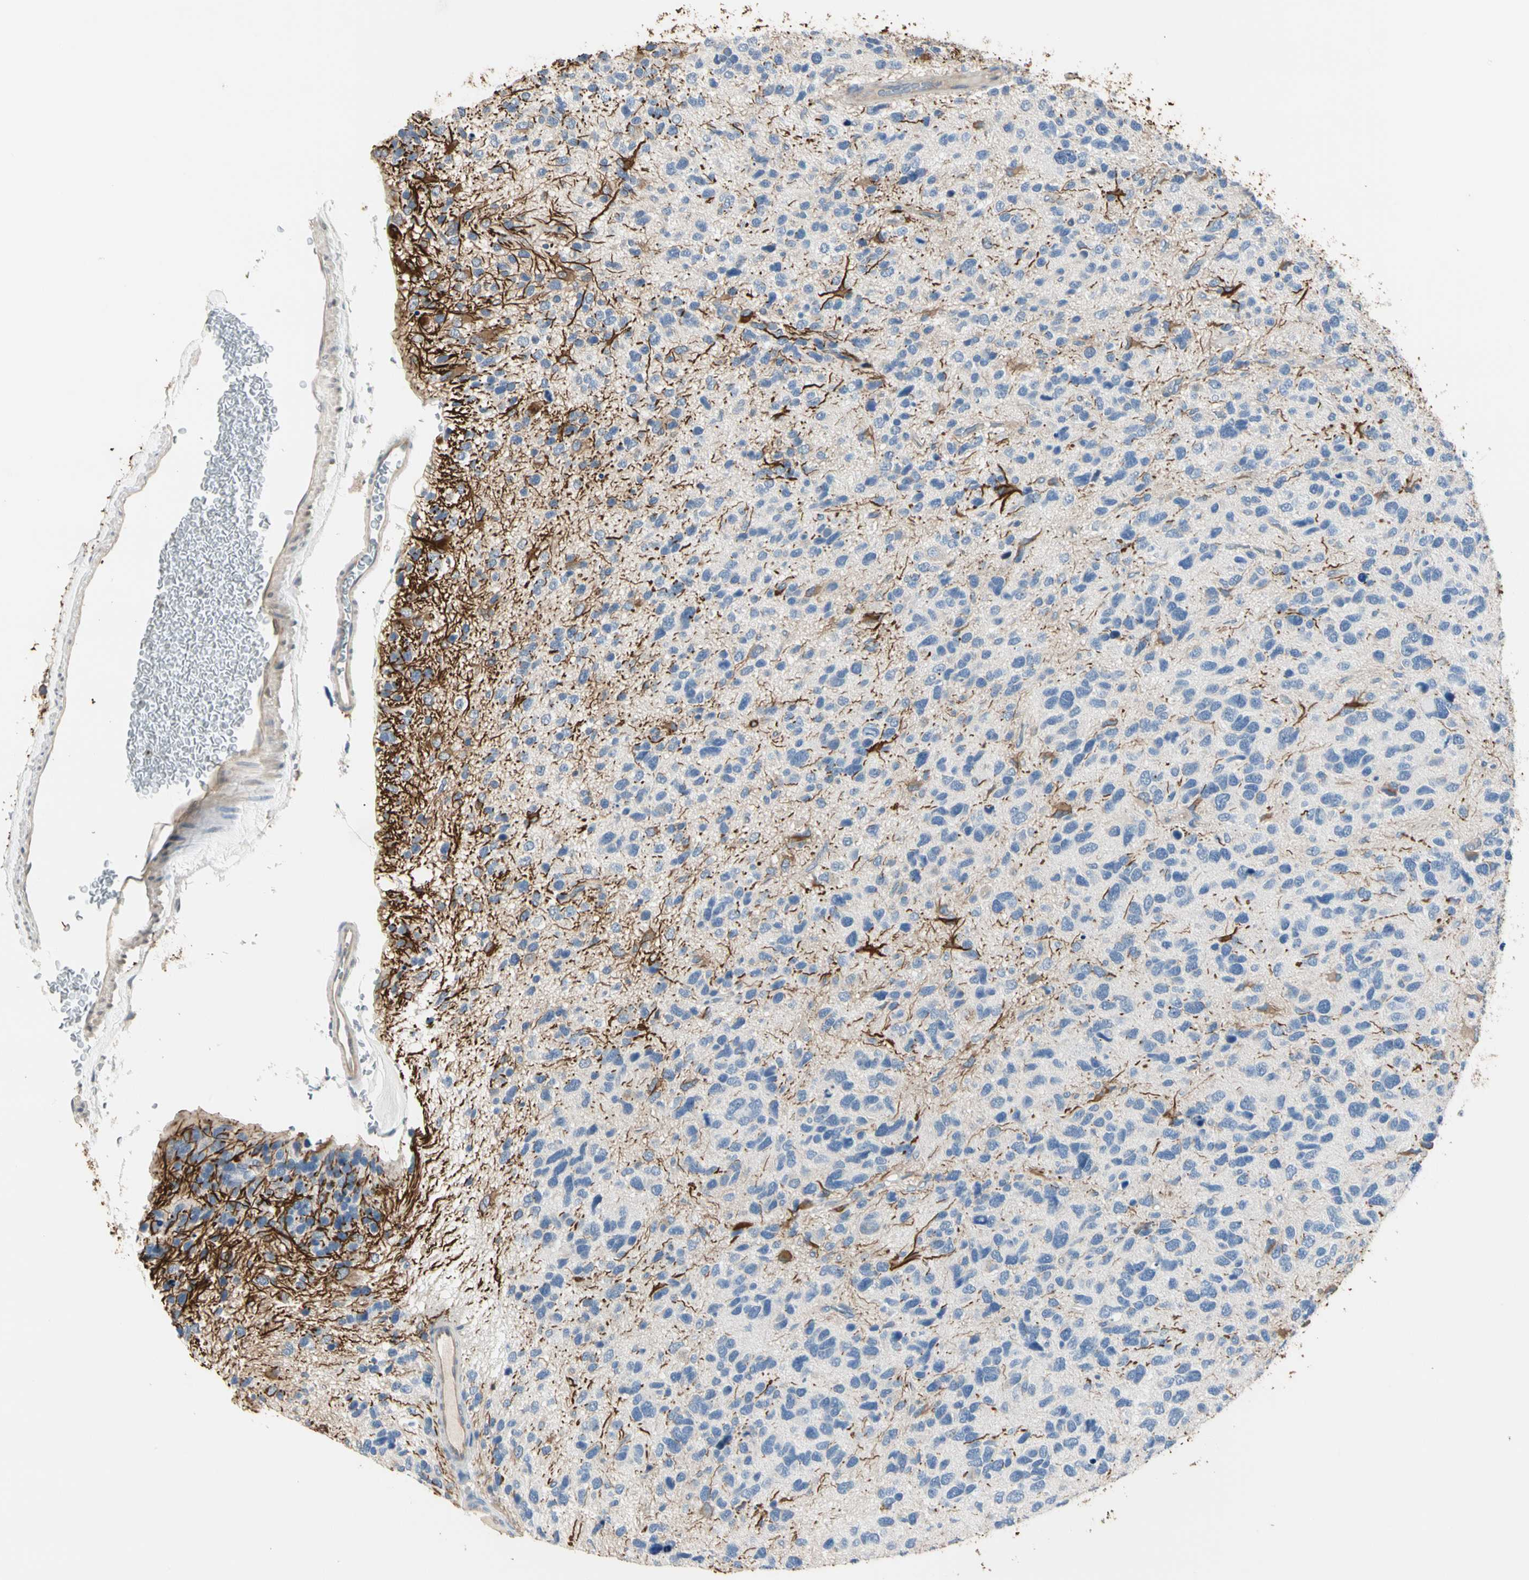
{"staining": {"intensity": "moderate", "quantity": "<25%", "location": "cytoplasmic/membranous"}, "tissue": "glioma", "cell_type": "Tumor cells", "image_type": "cancer", "snomed": [{"axis": "morphology", "description": "Glioma, malignant, High grade"}, {"axis": "topography", "description": "Brain"}], "caption": "IHC photomicrograph of neoplastic tissue: glioma stained using immunohistochemistry (IHC) demonstrates low levels of moderate protein expression localized specifically in the cytoplasmic/membranous of tumor cells, appearing as a cytoplasmic/membranous brown color.", "gene": "GPR153", "patient": {"sex": "female", "age": 58}}